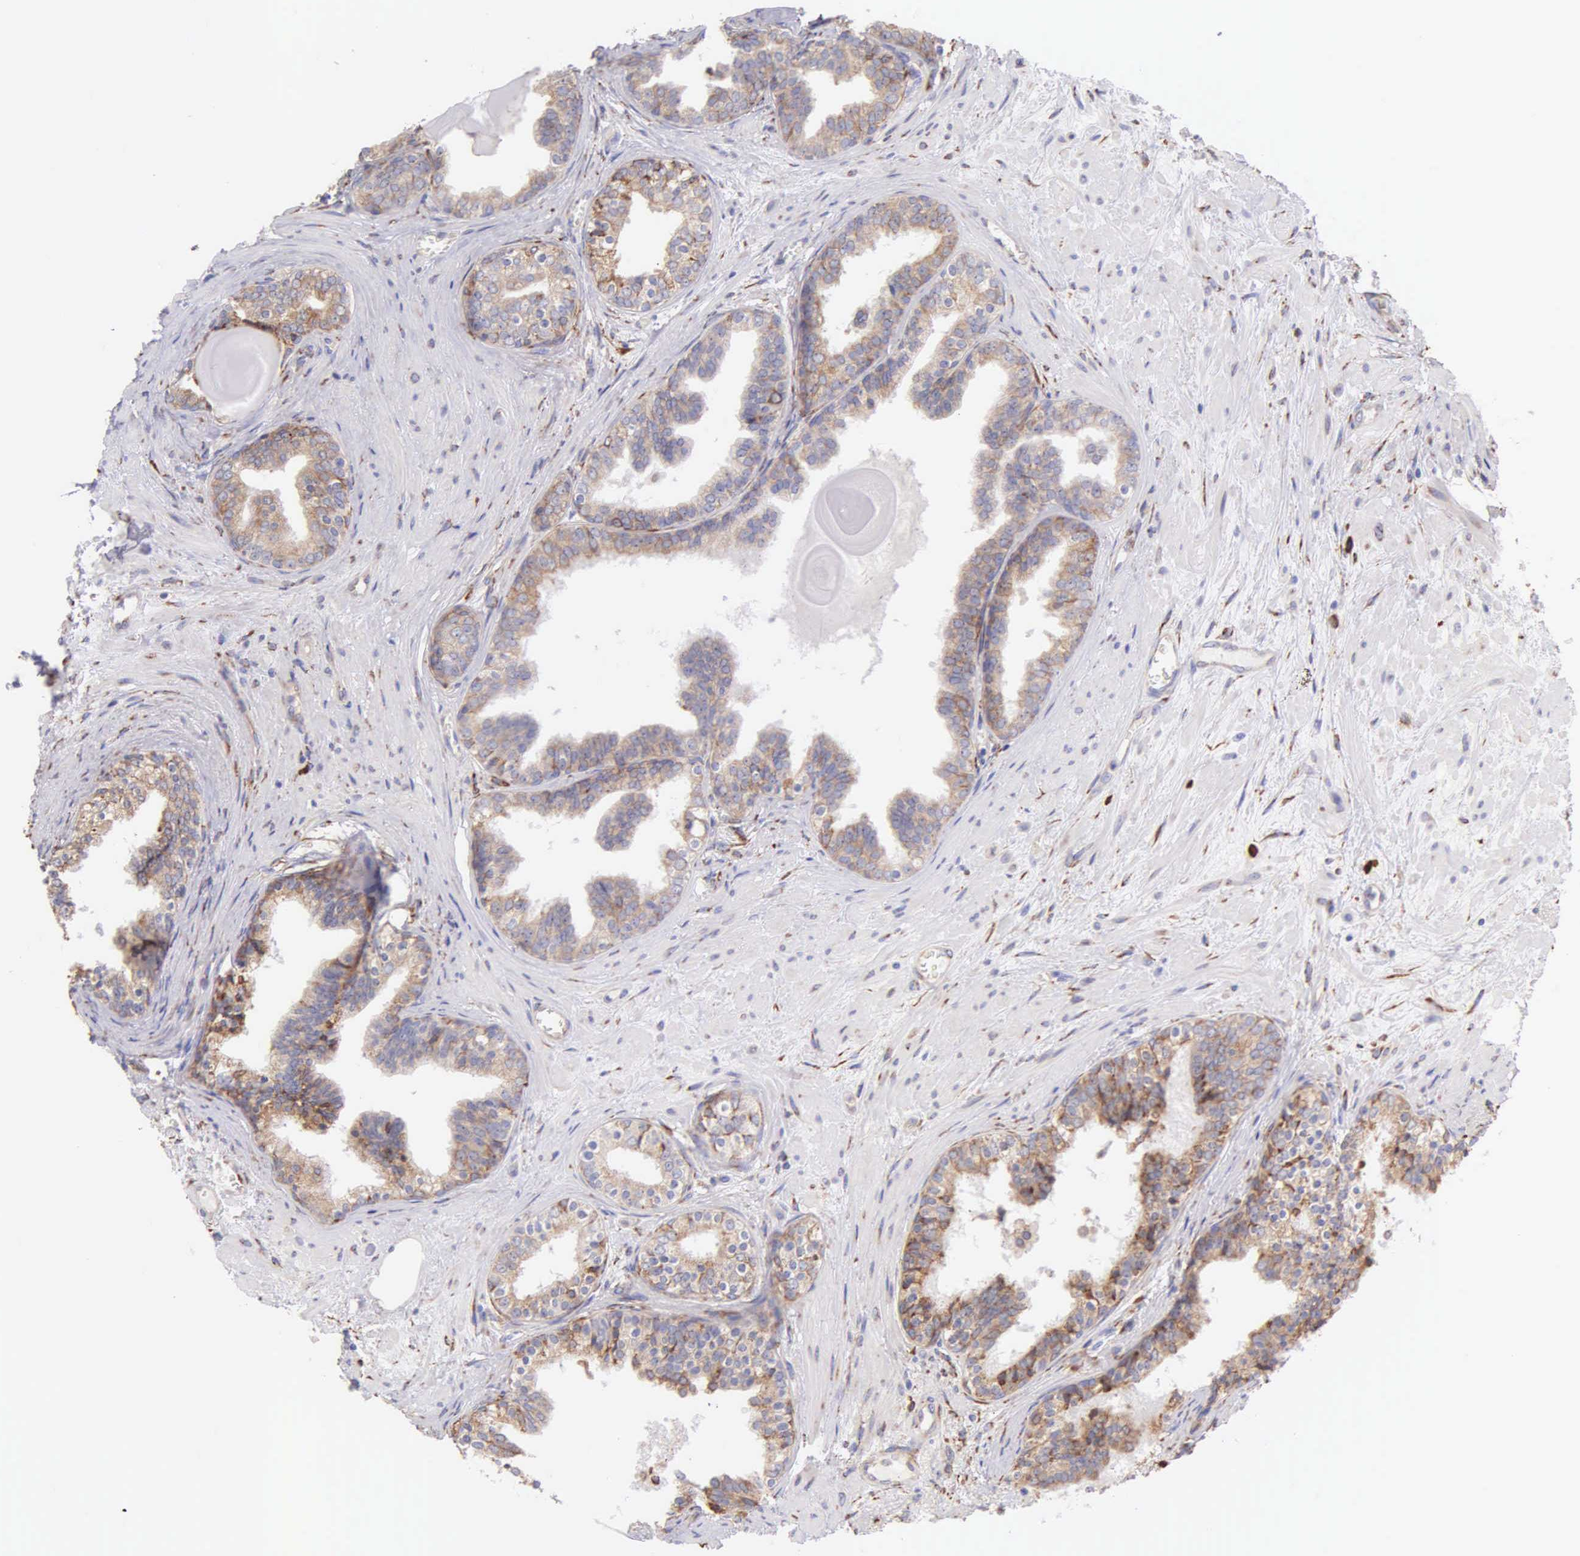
{"staining": {"intensity": "moderate", "quantity": ">75%", "location": "cytoplasmic/membranous"}, "tissue": "prostate", "cell_type": "Glandular cells", "image_type": "normal", "snomed": [{"axis": "morphology", "description": "Normal tissue, NOS"}, {"axis": "topography", "description": "Prostate"}], "caption": "Approximately >75% of glandular cells in normal human prostate display moderate cytoplasmic/membranous protein staining as visualized by brown immunohistochemical staining.", "gene": "CKAP4", "patient": {"sex": "male", "age": 65}}